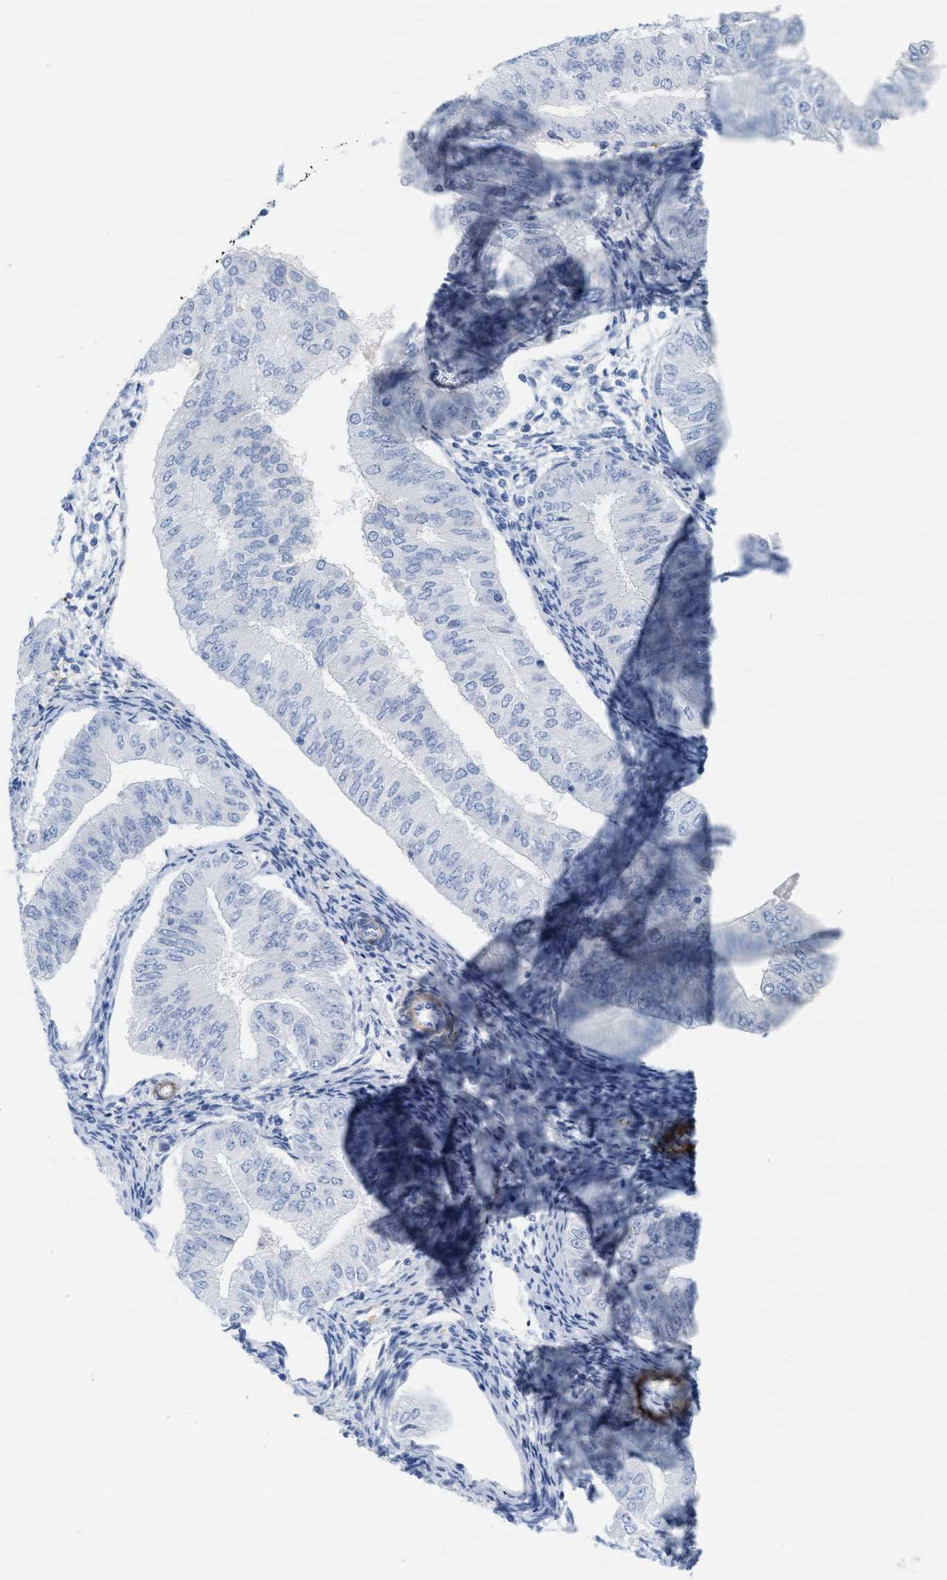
{"staining": {"intensity": "negative", "quantity": "none", "location": "none"}, "tissue": "endometrial cancer", "cell_type": "Tumor cells", "image_type": "cancer", "snomed": [{"axis": "morphology", "description": "Normal tissue, NOS"}, {"axis": "morphology", "description": "Adenocarcinoma, NOS"}, {"axis": "topography", "description": "Endometrium"}], "caption": "This is a image of immunohistochemistry staining of endometrial cancer, which shows no staining in tumor cells.", "gene": "TAGLN", "patient": {"sex": "female", "age": 53}}